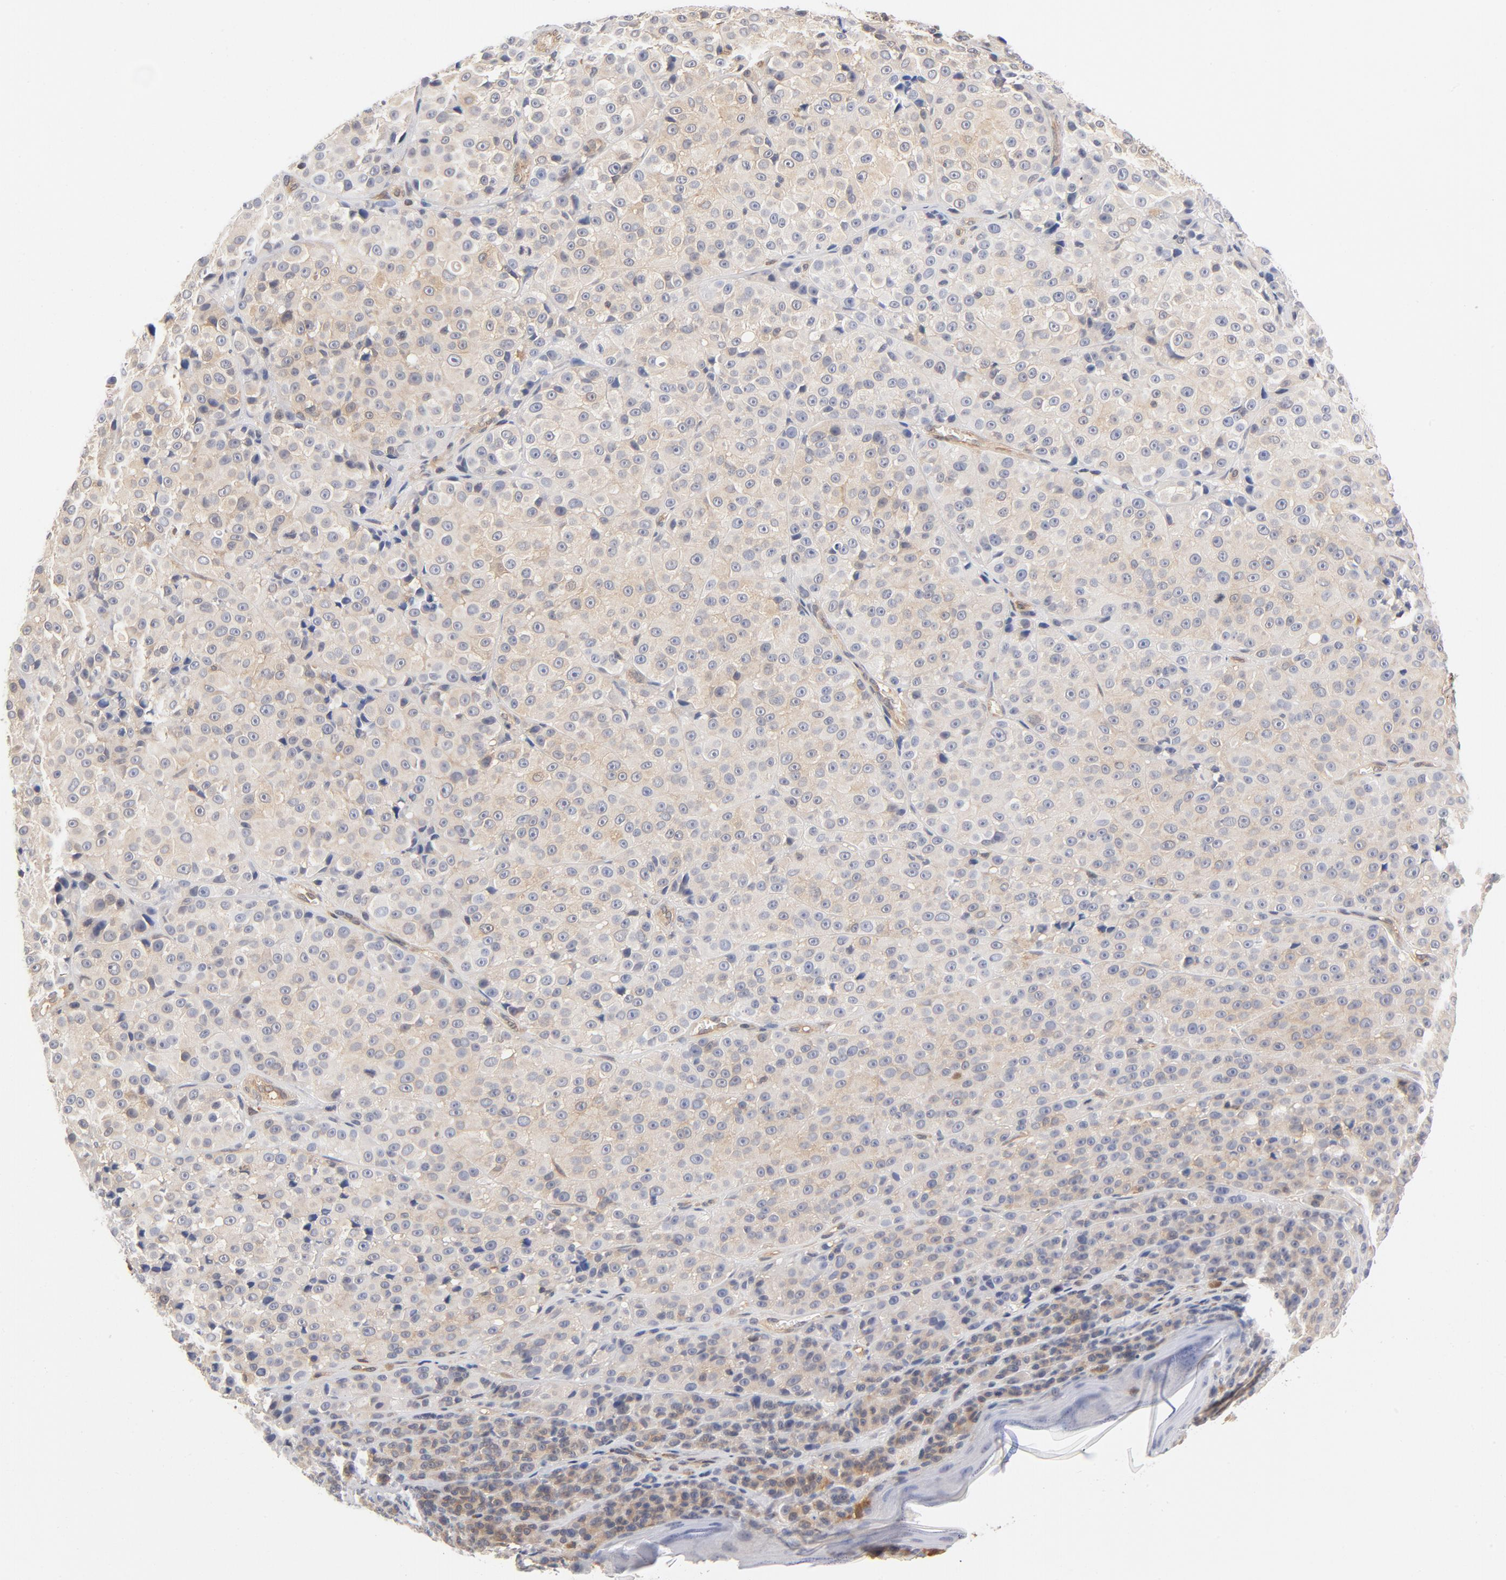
{"staining": {"intensity": "negative", "quantity": "none", "location": "none"}, "tissue": "melanoma", "cell_type": "Tumor cells", "image_type": "cancer", "snomed": [{"axis": "morphology", "description": "Malignant melanoma, NOS"}, {"axis": "topography", "description": "Skin"}], "caption": "This is an IHC micrograph of melanoma. There is no positivity in tumor cells.", "gene": "ASMTL", "patient": {"sex": "female", "age": 75}}